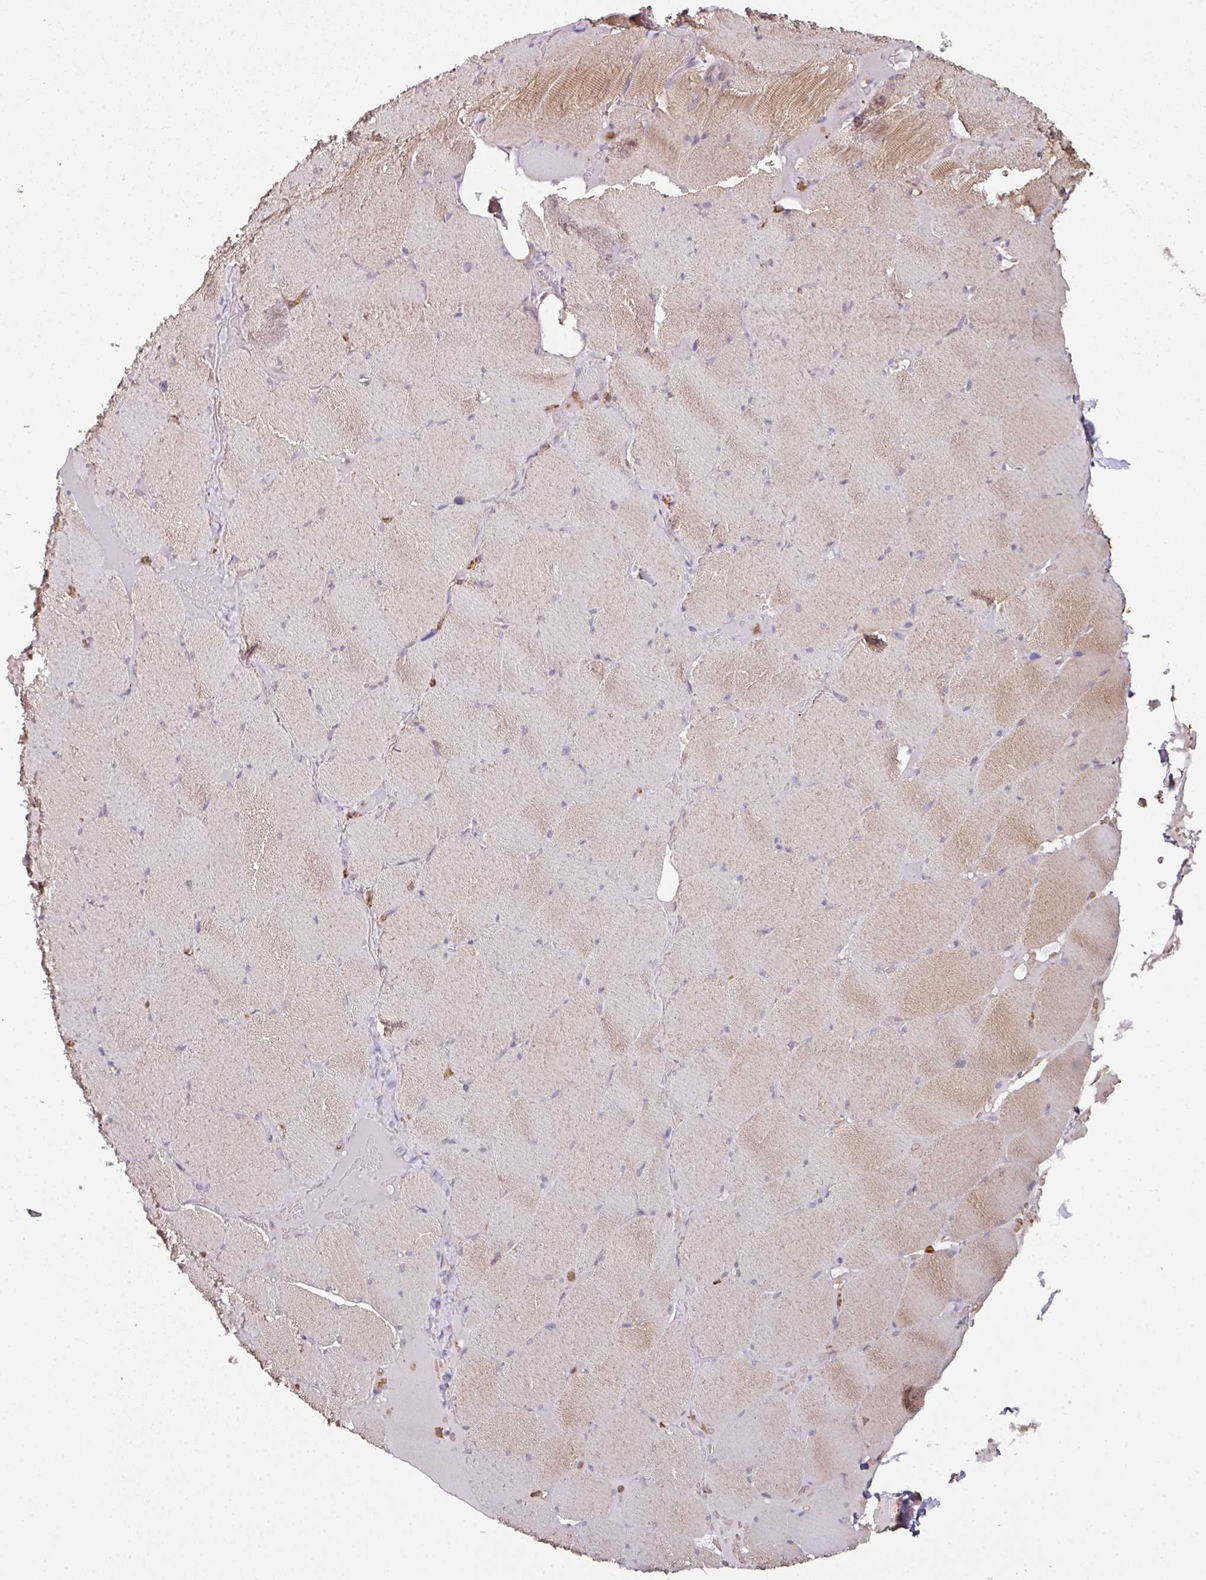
{"staining": {"intensity": "weak", "quantity": "25%-75%", "location": "cytoplasmic/membranous"}, "tissue": "skeletal muscle", "cell_type": "Myocytes", "image_type": "normal", "snomed": [{"axis": "morphology", "description": "Normal tissue, NOS"}, {"axis": "topography", "description": "Skeletal muscle"}, {"axis": "topography", "description": "Head-Neck"}], "caption": "An IHC micrograph of unremarkable tissue is shown. Protein staining in brown highlights weak cytoplasmic/membranous positivity in skeletal muscle within myocytes.", "gene": "OLFML2B", "patient": {"sex": "male", "age": 66}}